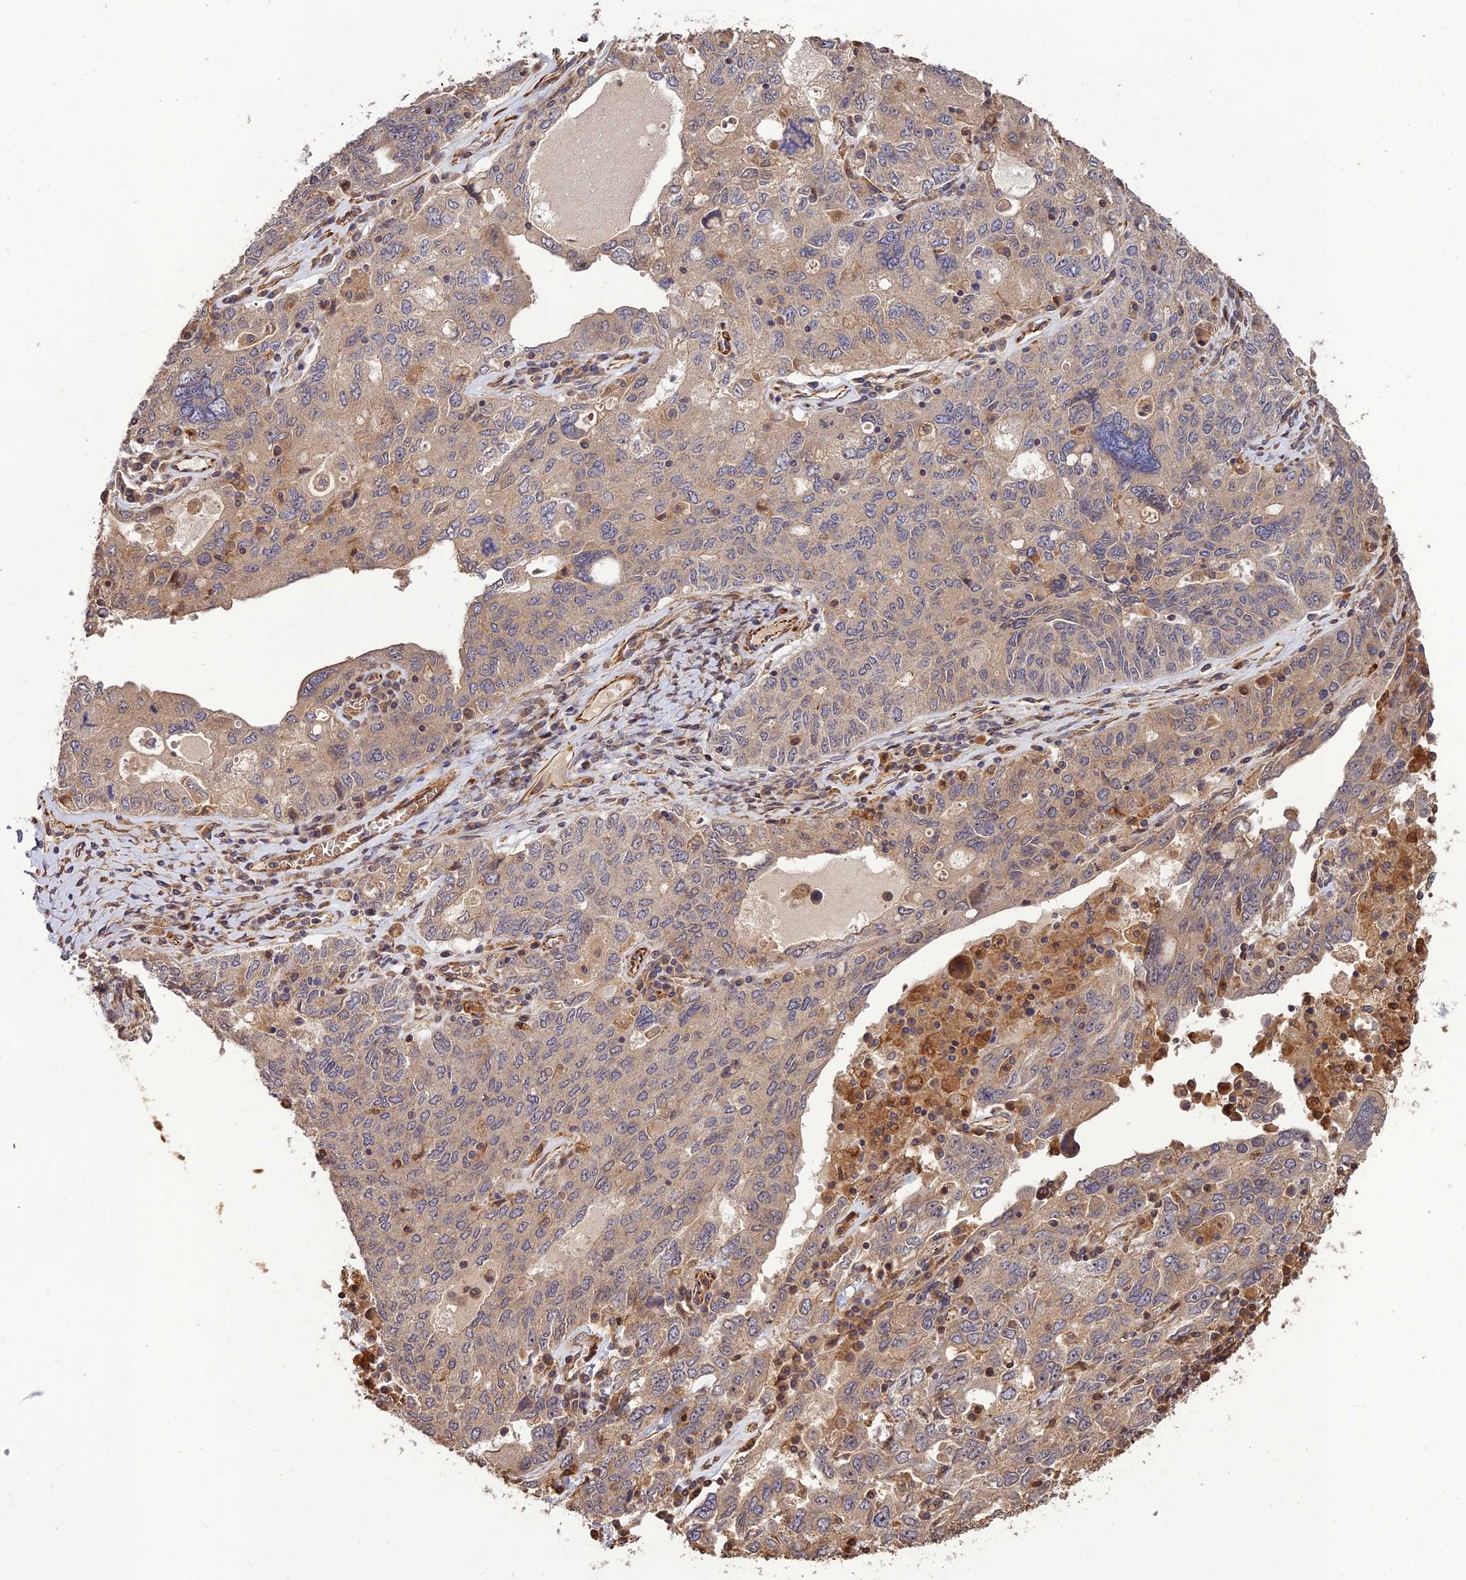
{"staining": {"intensity": "weak", "quantity": ">75%", "location": "cytoplasmic/membranous"}, "tissue": "ovarian cancer", "cell_type": "Tumor cells", "image_type": "cancer", "snomed": [{"axis": "morphology", "description": "Carcinoma, endometroid"}, {"axis": "topography", "description": "Ovary"}], "caption": "Weak cytoplasmic/membranous staining for a protein is seen in about >75% of tumor cells of ovarian cancer (endometroid carcinoma) using immunohistochemistry (IHC).", "gene": "CREBL2", "patient": {"sex": "female", "age": 62}}